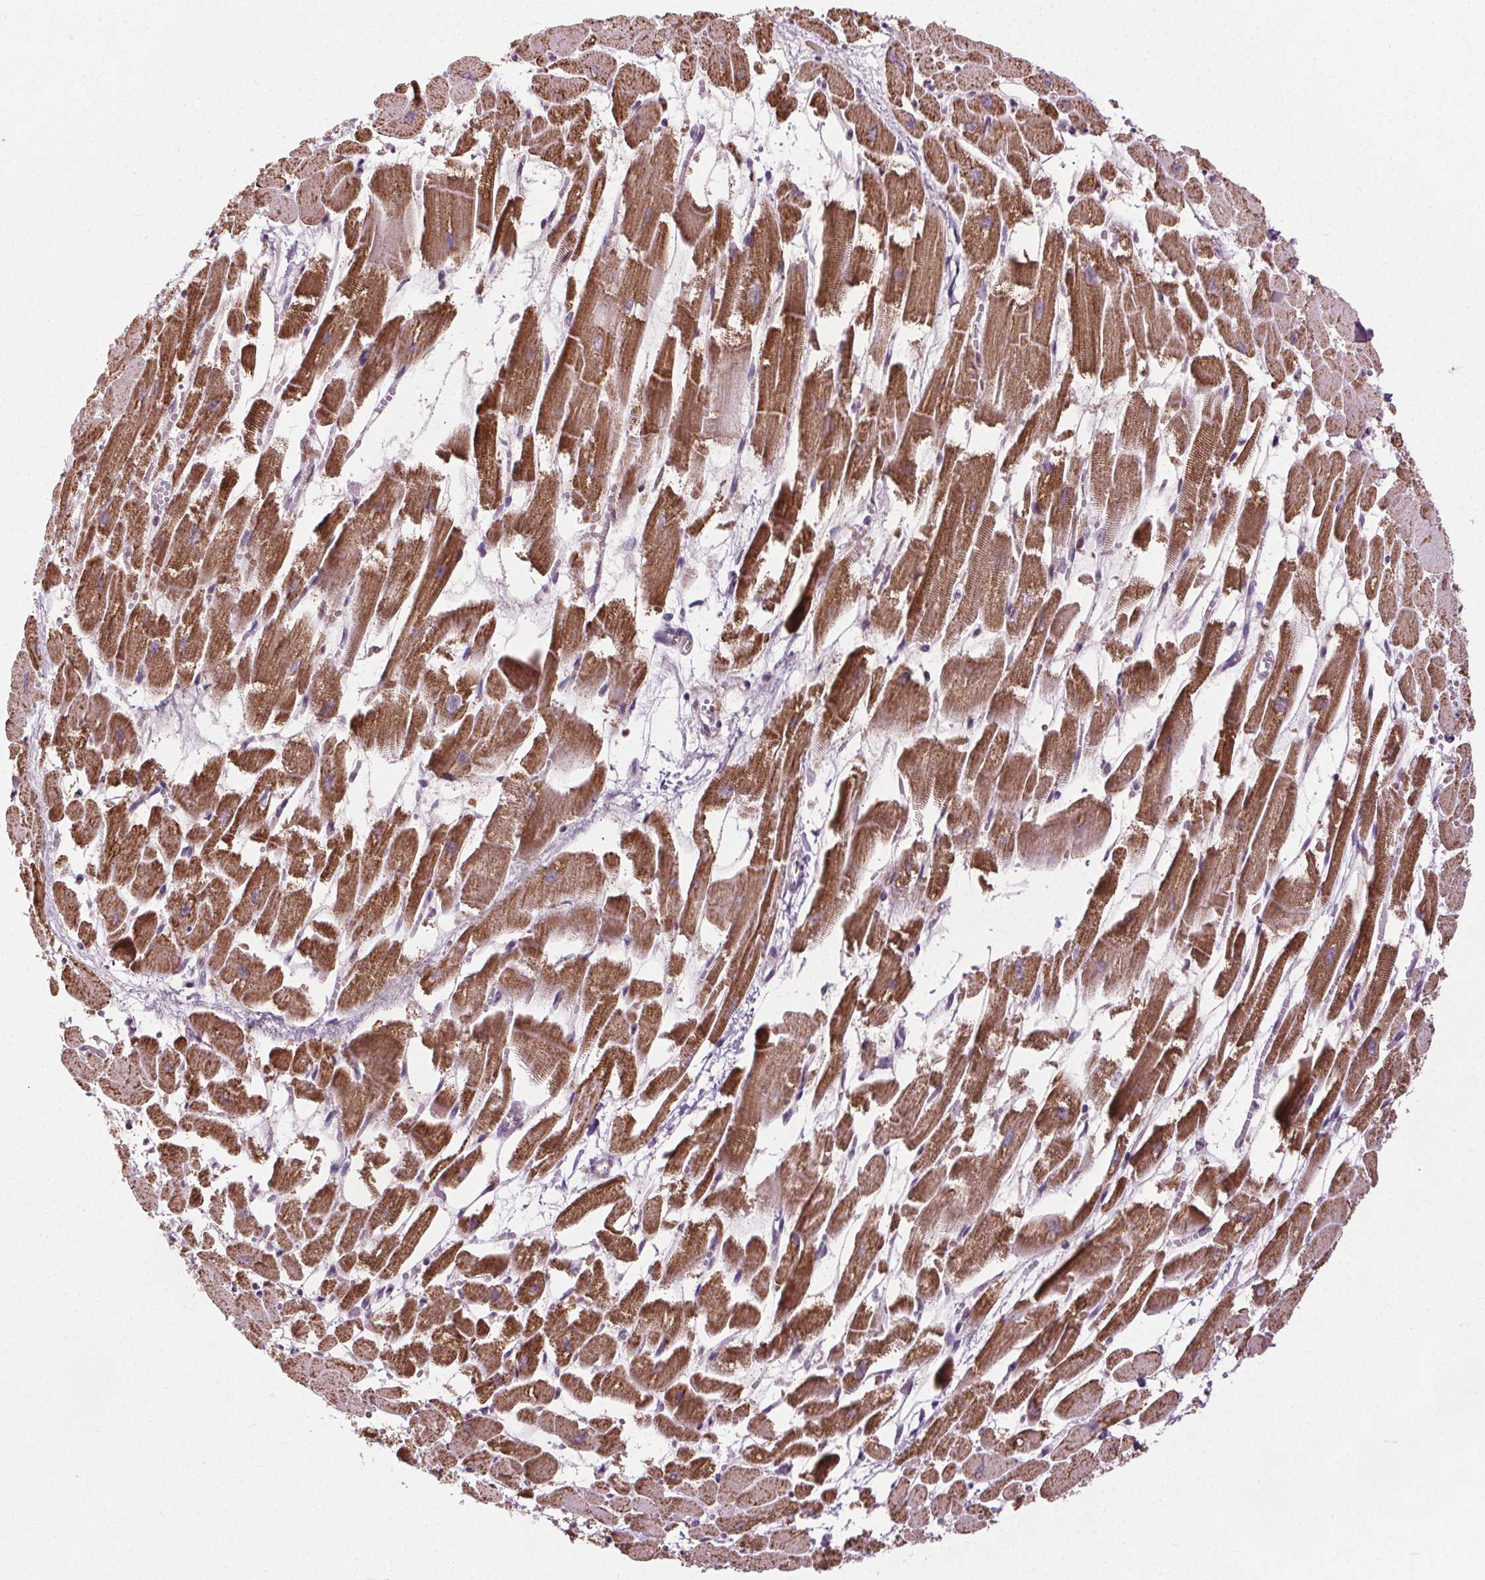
{"staining": {"intensity": "moderate", "quantity": ">75%", "location": "cytoplasmic/membranous"}, "tissue": "heart muscle", "cell_type": "Cardiomyocytes", "image_type": "normal", "snomed": [{"axis": "morphology", "description": "Normal tissue, NOS"}, {"axis": "topography", "description": "Heart"}], "caption": "Immunohistochemistry (IHC) (DAB) staining of unremarkable heart muscle demonstrates moderate cytoplasmic/membranous protein staining in about >75% of cardiomyocytes. The protein of interest is stained brown, and the nuclei are stained in blue (DAB (3,3'-diaminobenzidine) IHC with brightfield microscopy, high magnification).", "gene": "LFNG", "patient": {"sex": "female", "age": 52}}